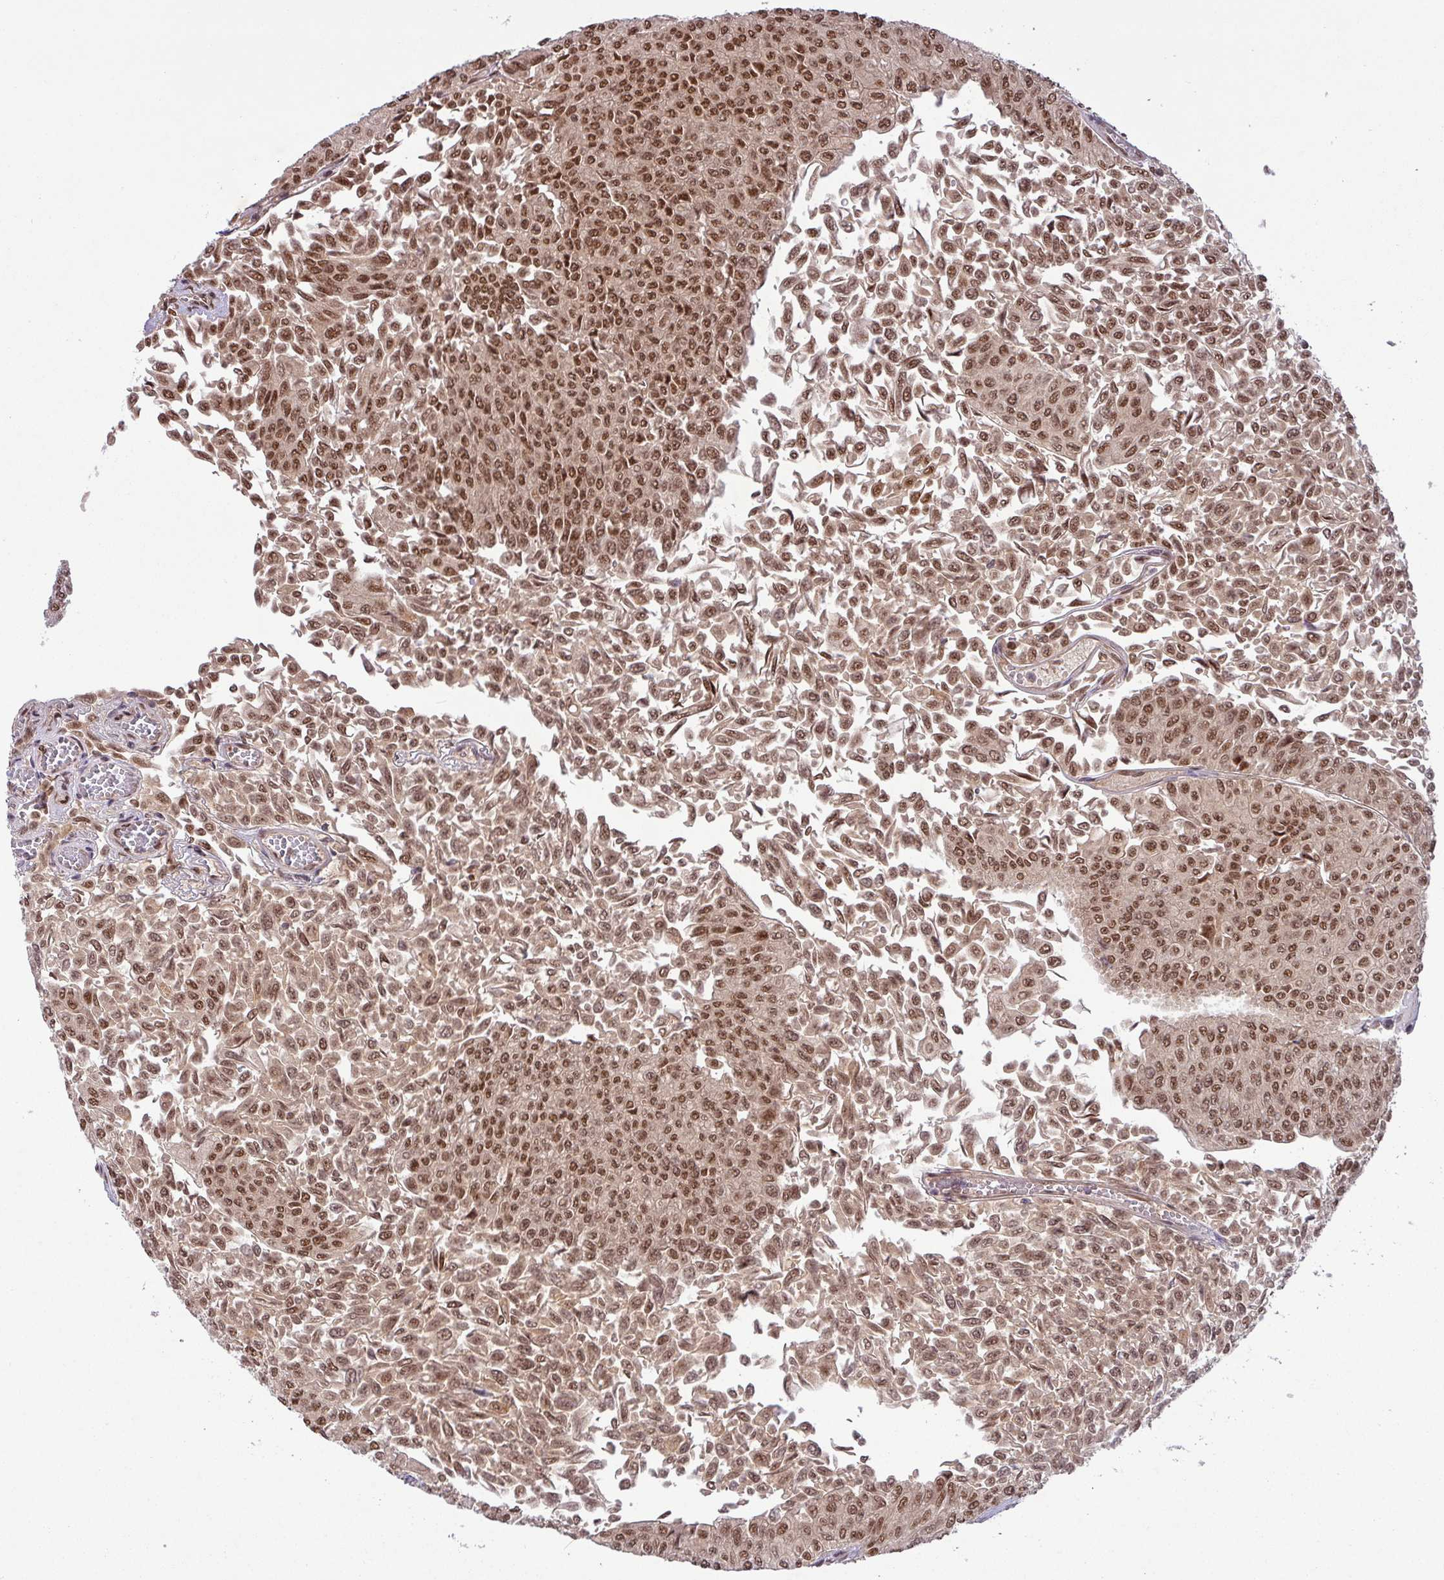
{"staining": {"intensity": "strong", "quantity": ">75%", "location": "nuclear"}, "tissue": "urothelial cancer", "cell_type": "Tumor cells", "image_type": "cancer", "snomed": [{"axis": "morphology", "description": "Urothelial carcinoma, NOS"}, {"axis": "topography", "description": "Urinary bladder"}], "caption": "Urothelial cancer stained for a protein (brown) exhibits strong nuclear positive positivity in approximately >75% of tumor cells.", "gene": "SRSF2", "patient": {"sex": "male", "age": 59}}